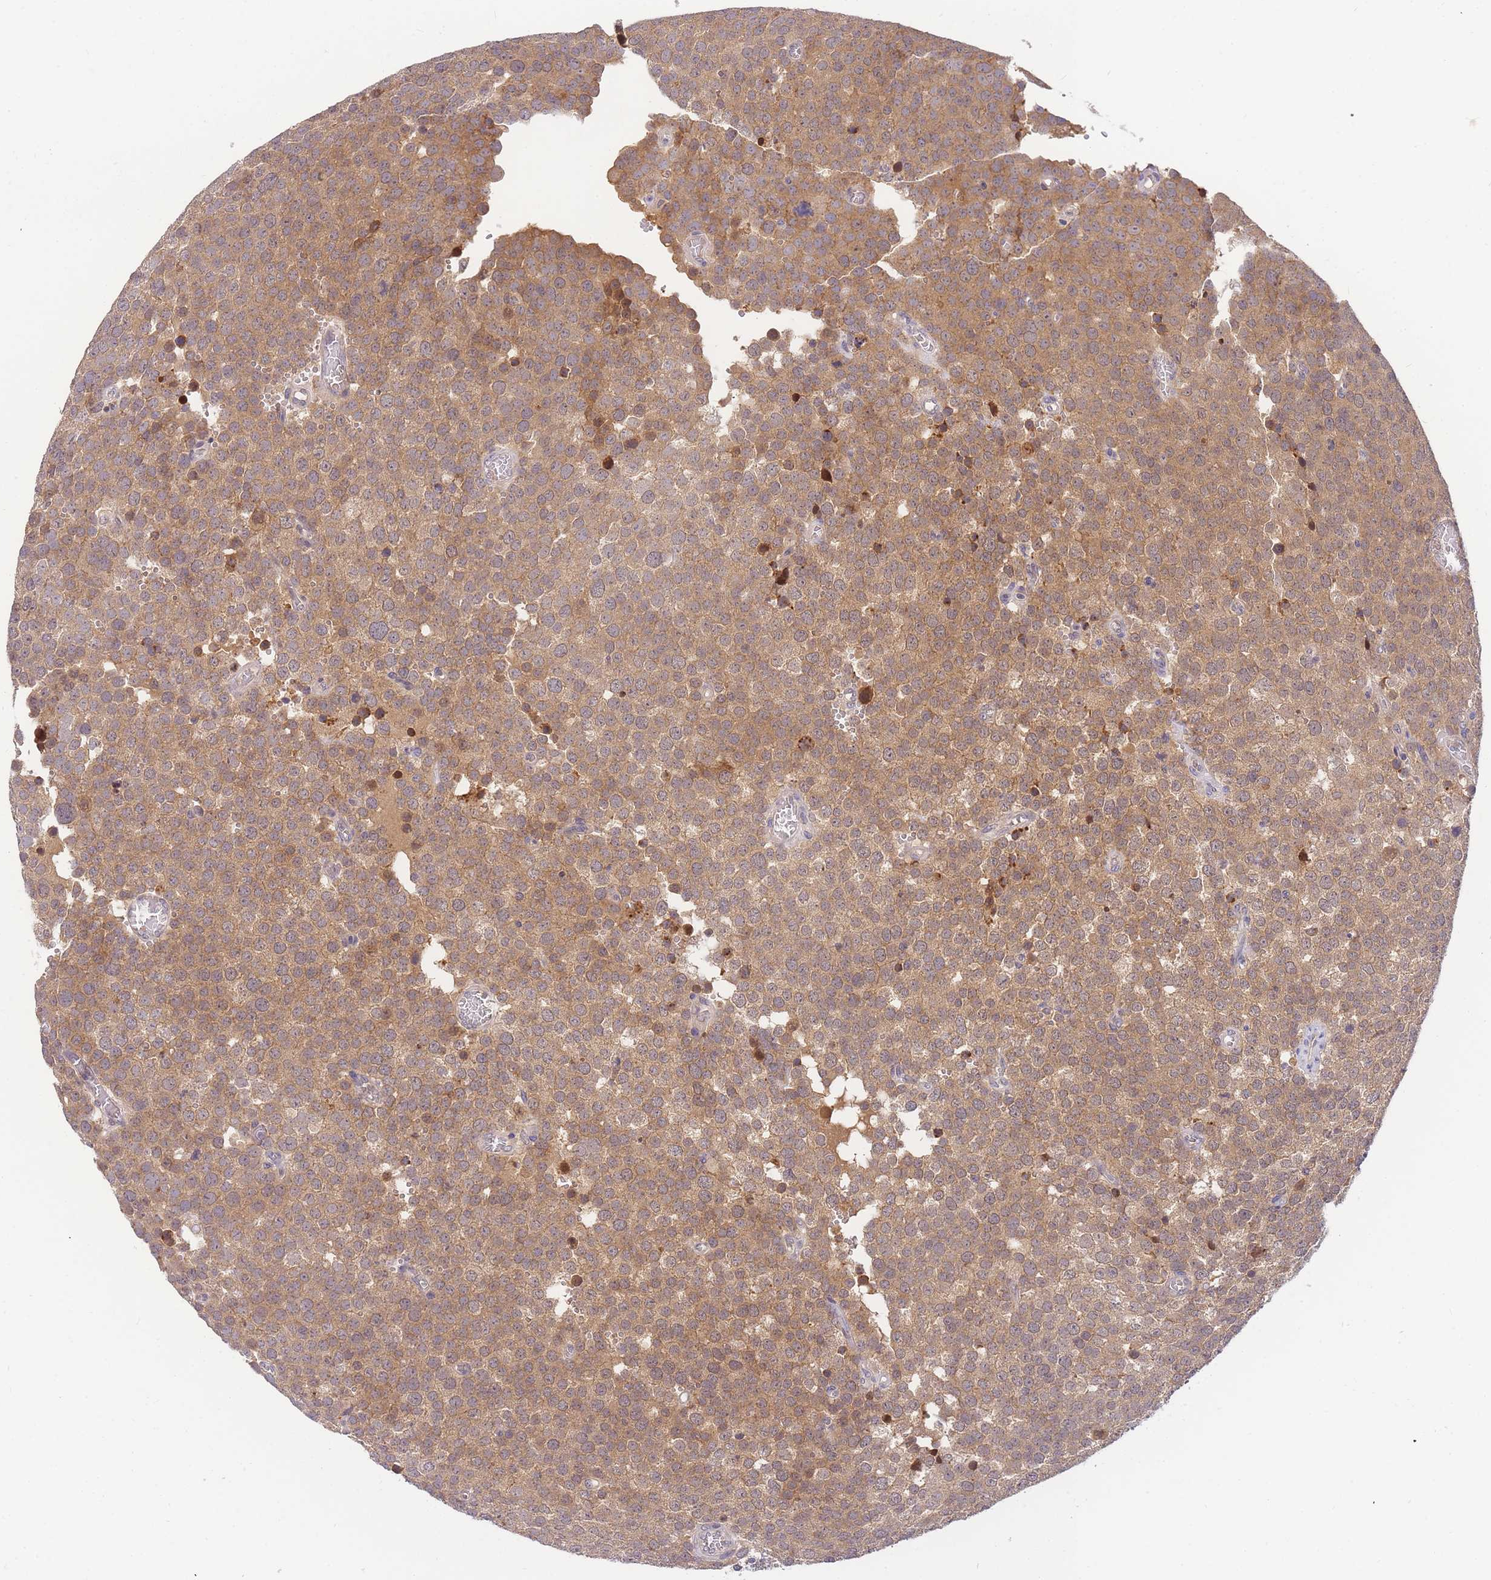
{"staining": {"intensity": "moderate", "quantity": ">75%", "location": "cytoplasmic/membranous"}, "tissue": "testis cancer", "cell_type": "Tumor cells", "image_type": "cancer", "snomed": [{"axis": "morphology", "description": "Normal tissue, NOS"}, {"axis": "morphology", "description": "Seminoma, NOS"}, {"axis": "topography", "description": "Testis"}], "caption": "Immunohistochemistry (IHC) of testis cancer demonstrates medium levels of moderate cytoplasmic/membranous expression in approximately >75% of tumor cells.", "gene": "ZNF577", "patient": {"sex": "male", "age": 71}}